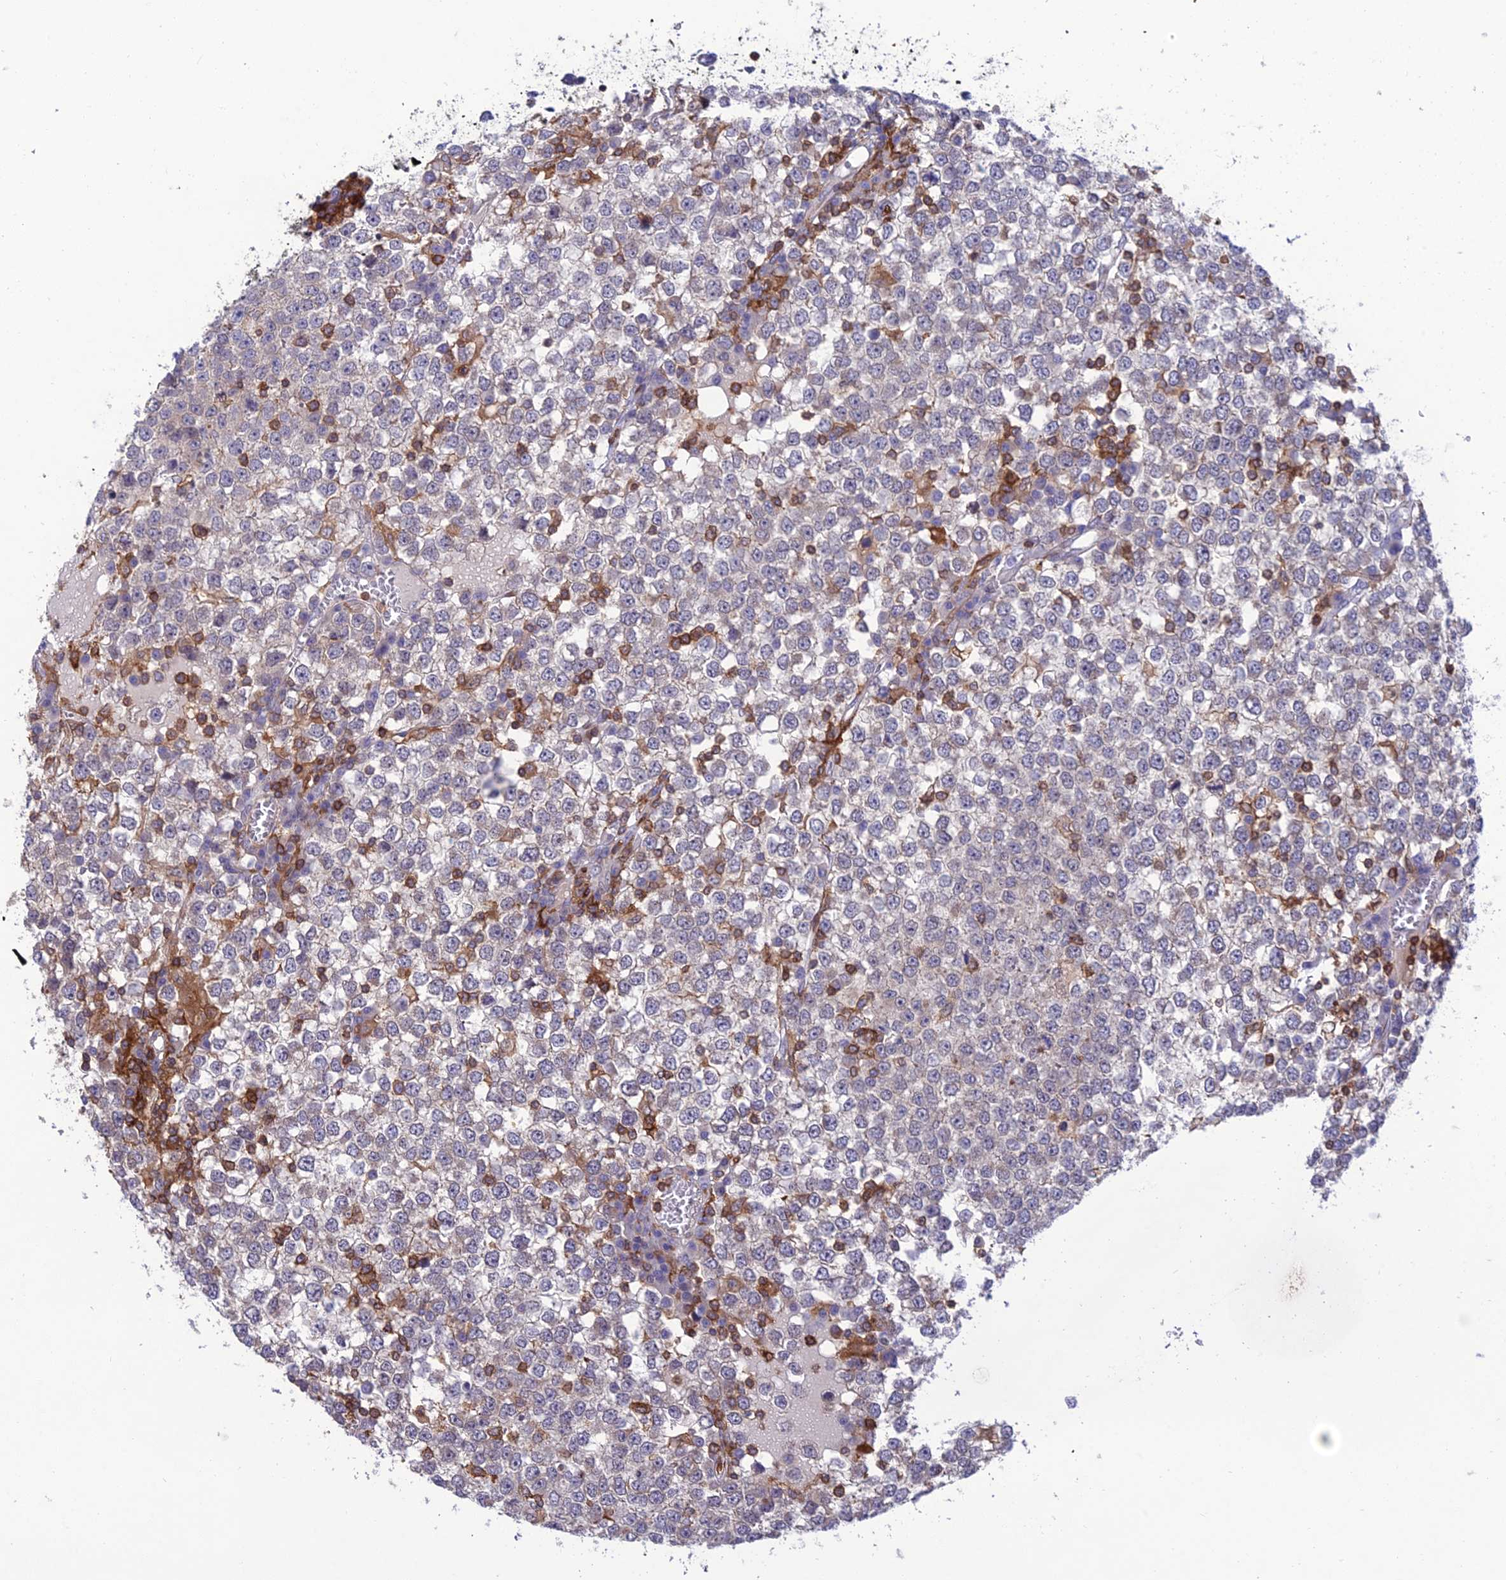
{"staining": {"intensity": "negative", "quantity": "none", "location": "none"}, "tissue": "testis cancer", "cell_type": "Tumor cells", "image_type": "cancer", "snomed": [{"axis": "morphology", "description": "Seminoma, NOS"}, {"axis": "topography", "description": "Testis"}], "caption": "Immunohistochemistry histopathology image of neoplastic tissue: human testis cancer (seminoma) stained with DAB (3,3'-diaminobenzidine) demonstrates no significant protein expression in tumor cells.", "gene": "FAM76A", "patient": {"sex": "male", "age": 65}}